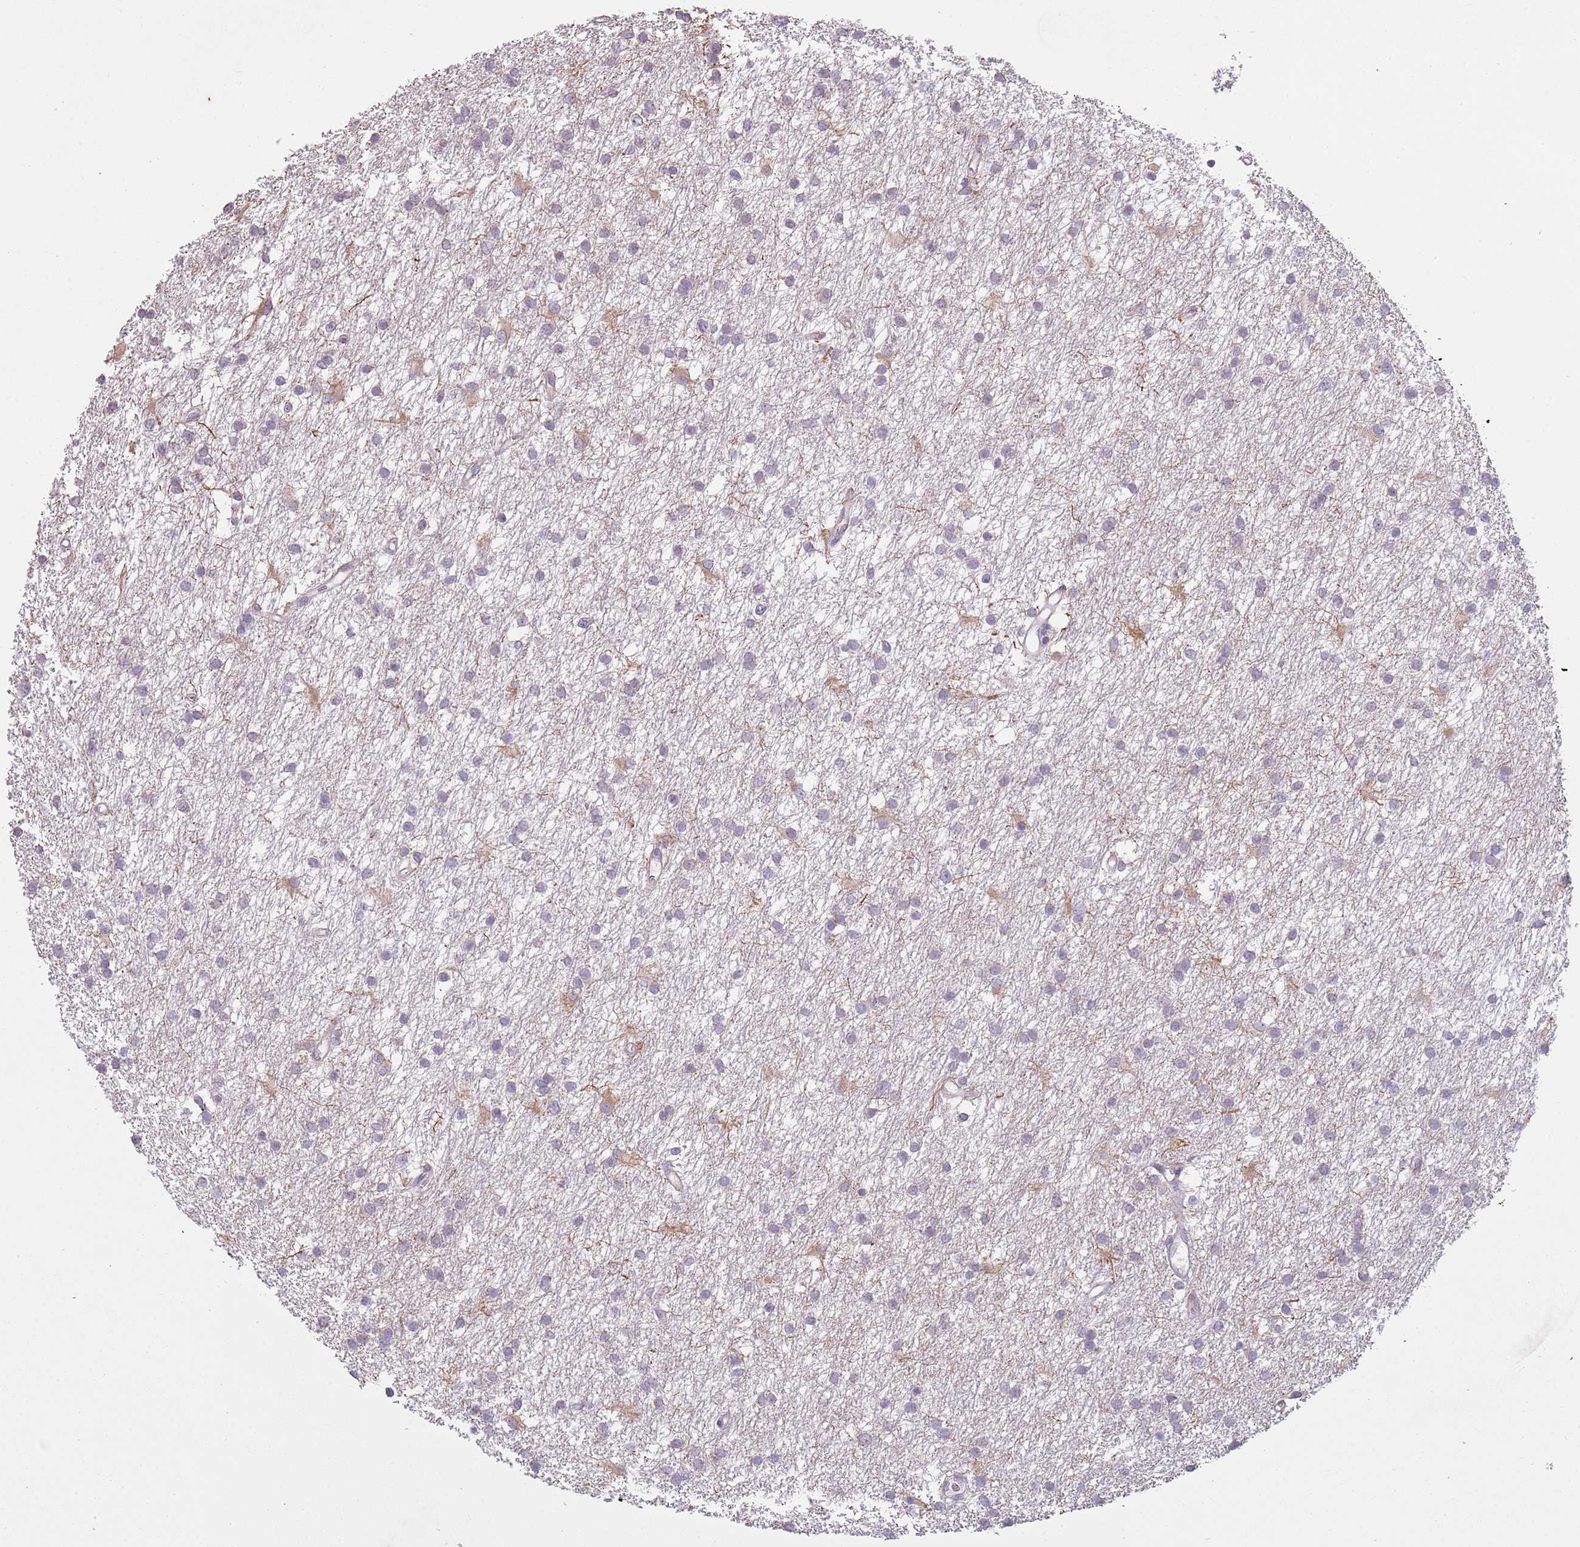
{"staining": {"intensity": "negative", "quantity": "none", "location": "none"}, "tissue": "glioma", "cell_type": "Tumor cells", "image_type": "cancer", "snomed": [{"axis": "morphology", "description": "Glioma, malignant, High grade"}, {"axis": "topography", "description": "Brain"}], "caption": "Tumor cells show no significant protein staining in glioma. Brightfield microscopy of immunohistochemistry (IHC) stained with DAB (3,3'-diaminobenzidine) (brown) and hematoxylin (blue), captured at high magnification.", "gene": "SLC35E3", "patient": {"sex": "male", "age": 77}}